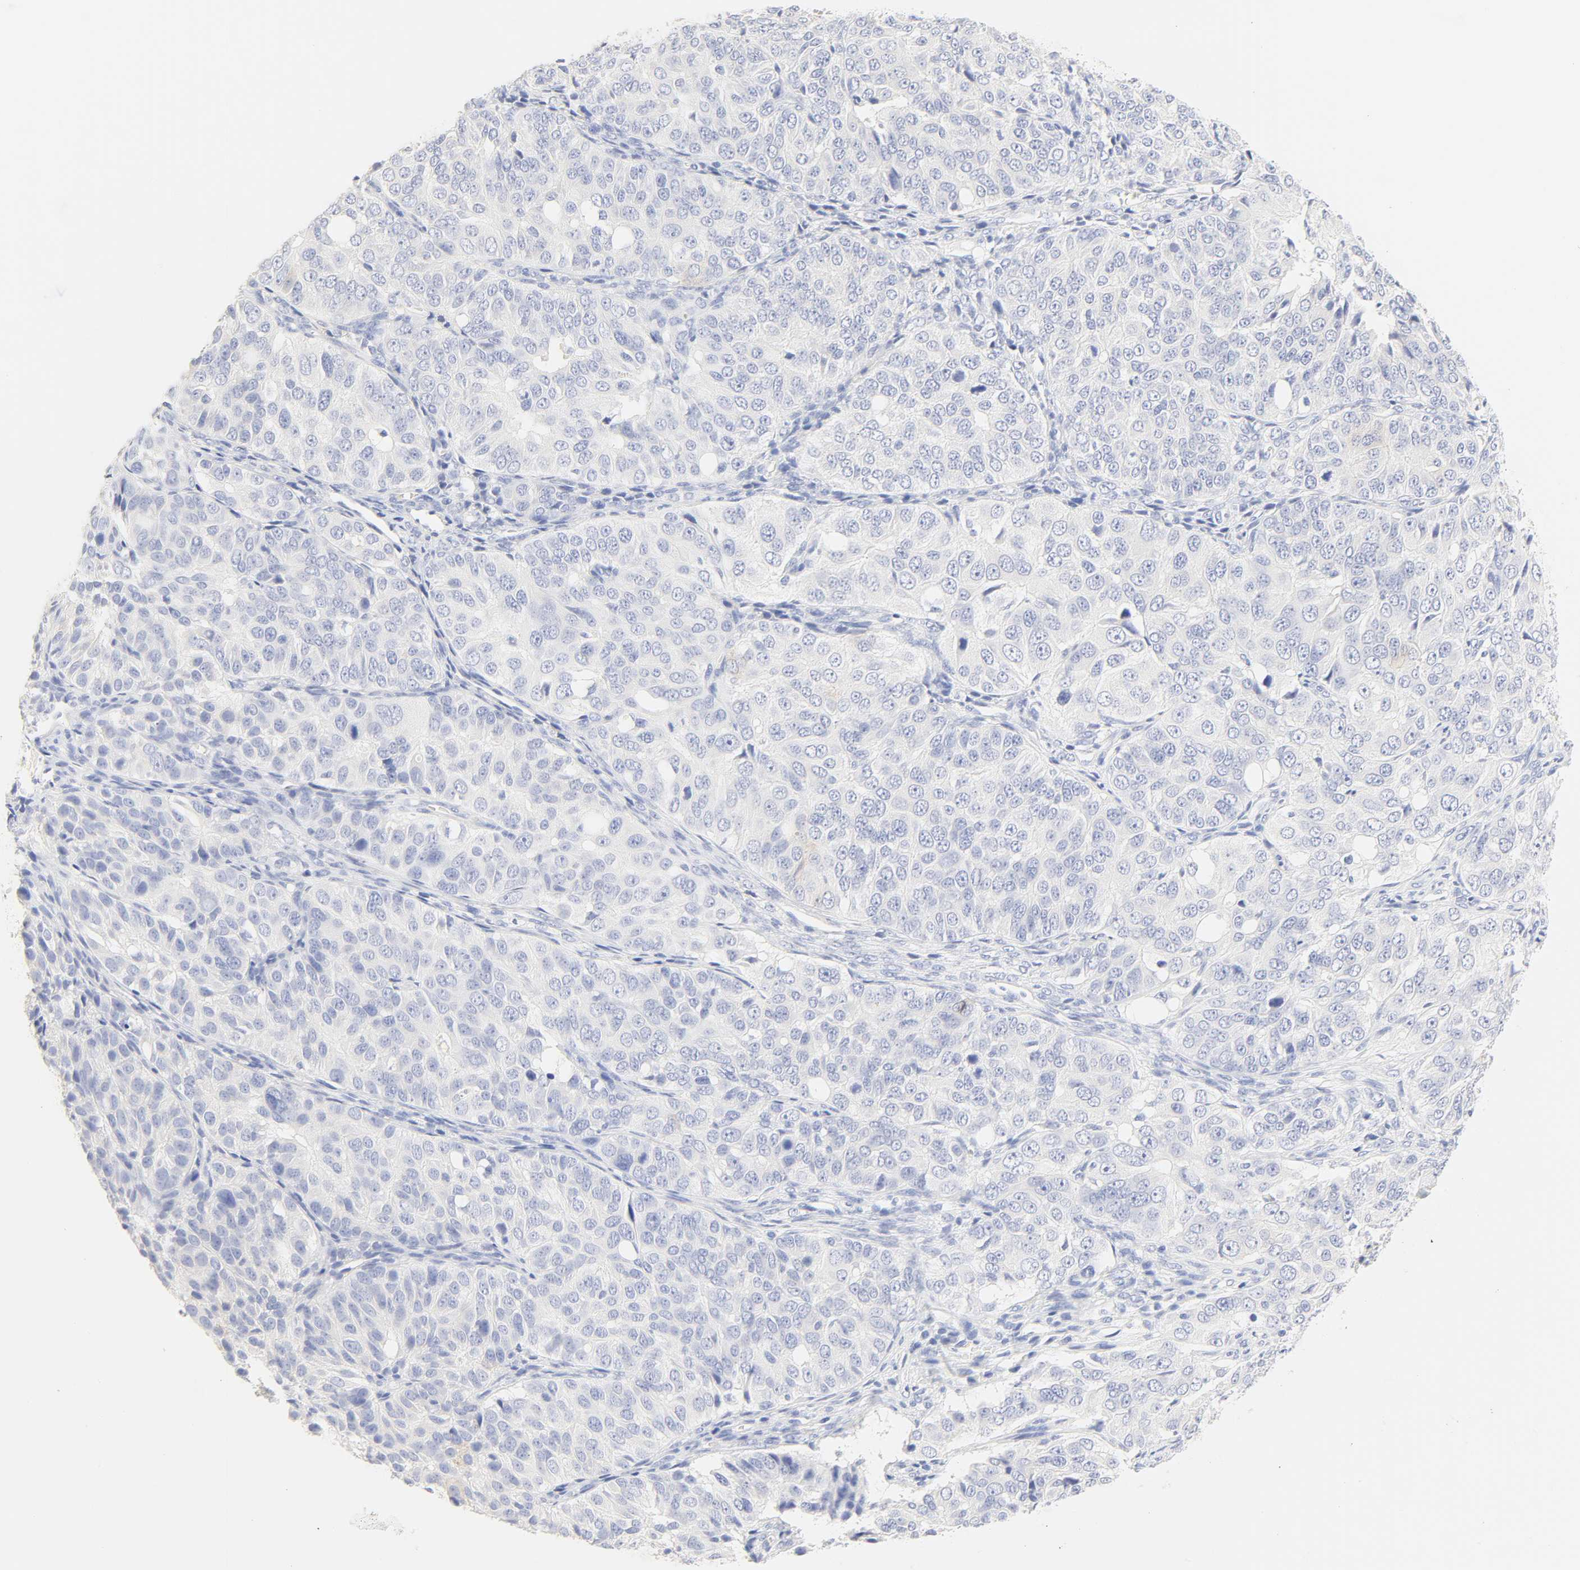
{"staining": {"intensity": "negative", "quantity": "none", "location": "none"}, "tissue": "ovarian cancer", "cell_type": "Tumor cells", "image_type": "cancer", "snomed": [{"axis": "morphology", "description": "Carcinoma, endometroid"}, {"axis": "topography", "description": "Ovary"}], "caption": "Immunohistochemistry histopathology image of ovarian endometroid carcinoma stained for a protein (brown), which shows no expression in tumor cells.", "gene": "SLCO1B3", "patient": {"sex": "female", "age": 51}}